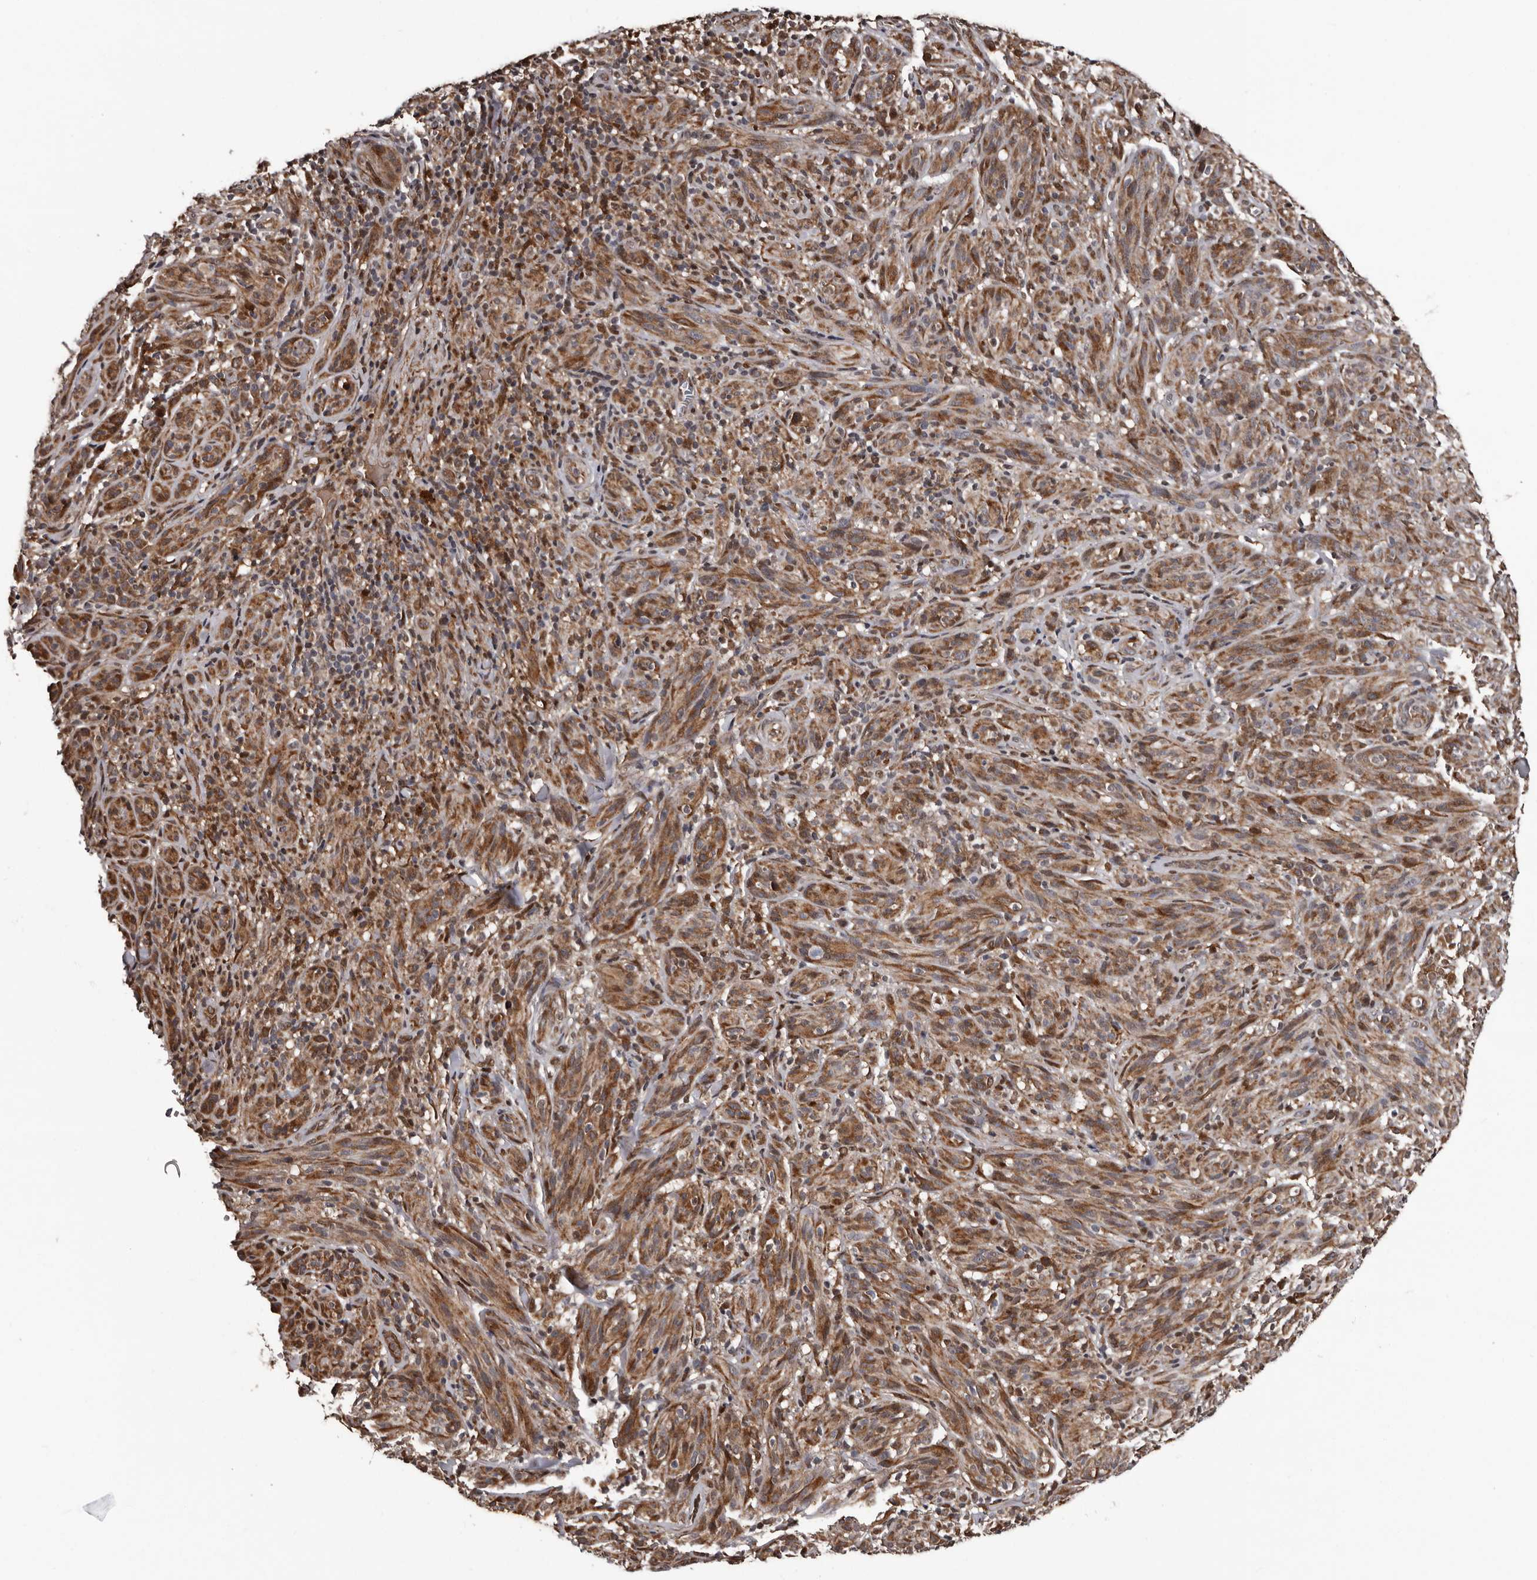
{"staining": {"intensity": "moderate", "quantity": ">75%", "location": "cytoplasmic/membranous"}, "tissue": "melanoma", "cell_type": "Tumor cells", "image_type": "cancer", "snomed": [{"axis": "morphology", "description": "Malignant melanoma, NOS"}, {"axis": "topography", "description": "Skin of head"}], "caption": "The photomicrograph exhibits staining of melanoma, revealing moderate cytoplasmic/membranous protein expression (brown color) within tumor cells.", "gene": "SERTAD4", "patient": {"sex": "male", "age": 96}}